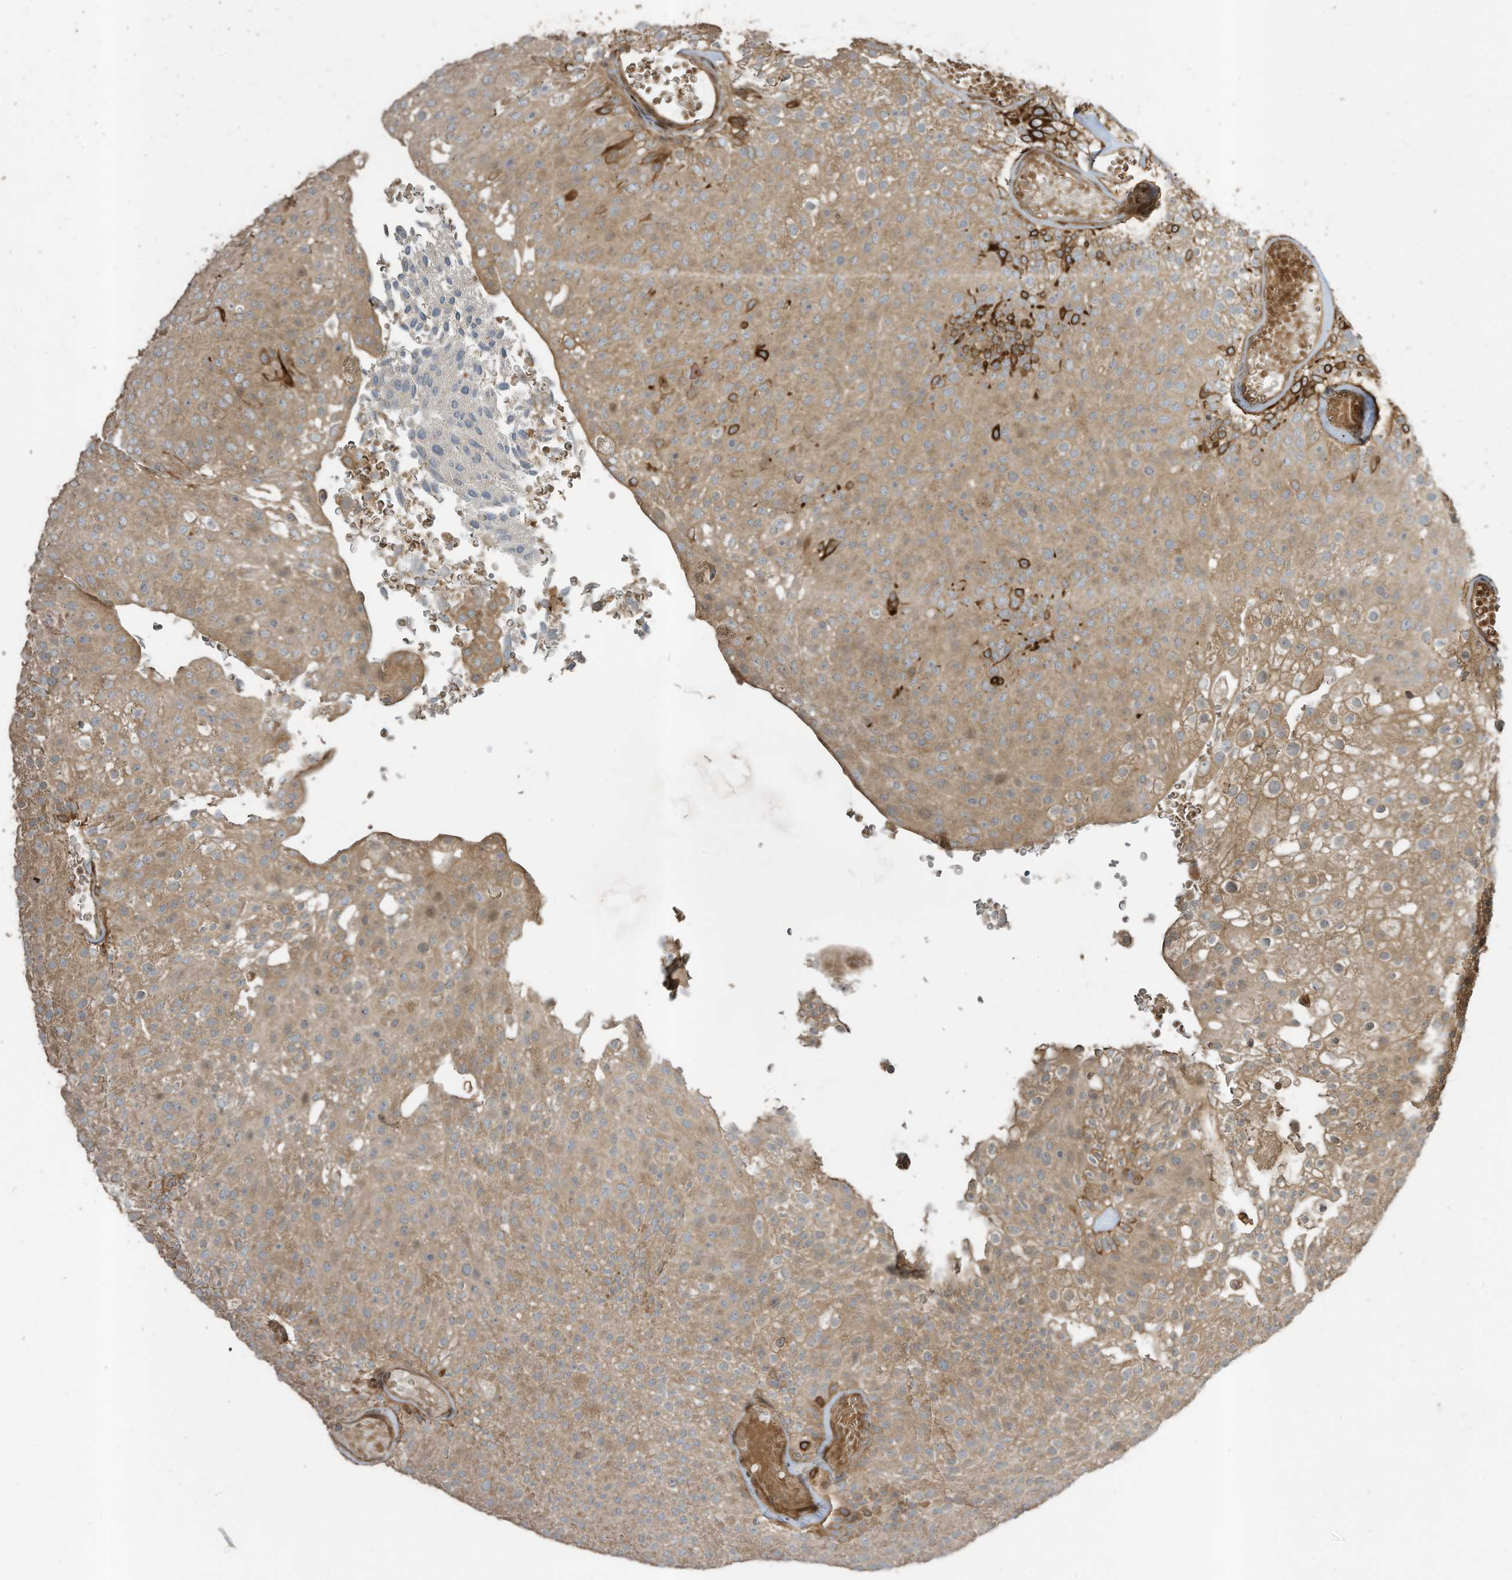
{"staining": {"intensity": "moderate", "quantity": ">75%", "location": "cytoplasmic/membranous"}, "tissue": "urothelial cancer", "cell_type": "Tumor cells", "image_type": "cancer", "snomed": [{"axis": "morphology", "description": "Urothelial carcinoma, Low grade"}, {"axis": "topography", "description": "Urinary bladder"}], "caption": "A high-resolution micrograph shows immunohistochemistry staining of urothelial cancer, which exhibits moderate cytoplasmic/membranous staining in approximately >75% of tumor cells.", "gene": "ZNF653", "patient": {"sex": "male", "age": 78}}